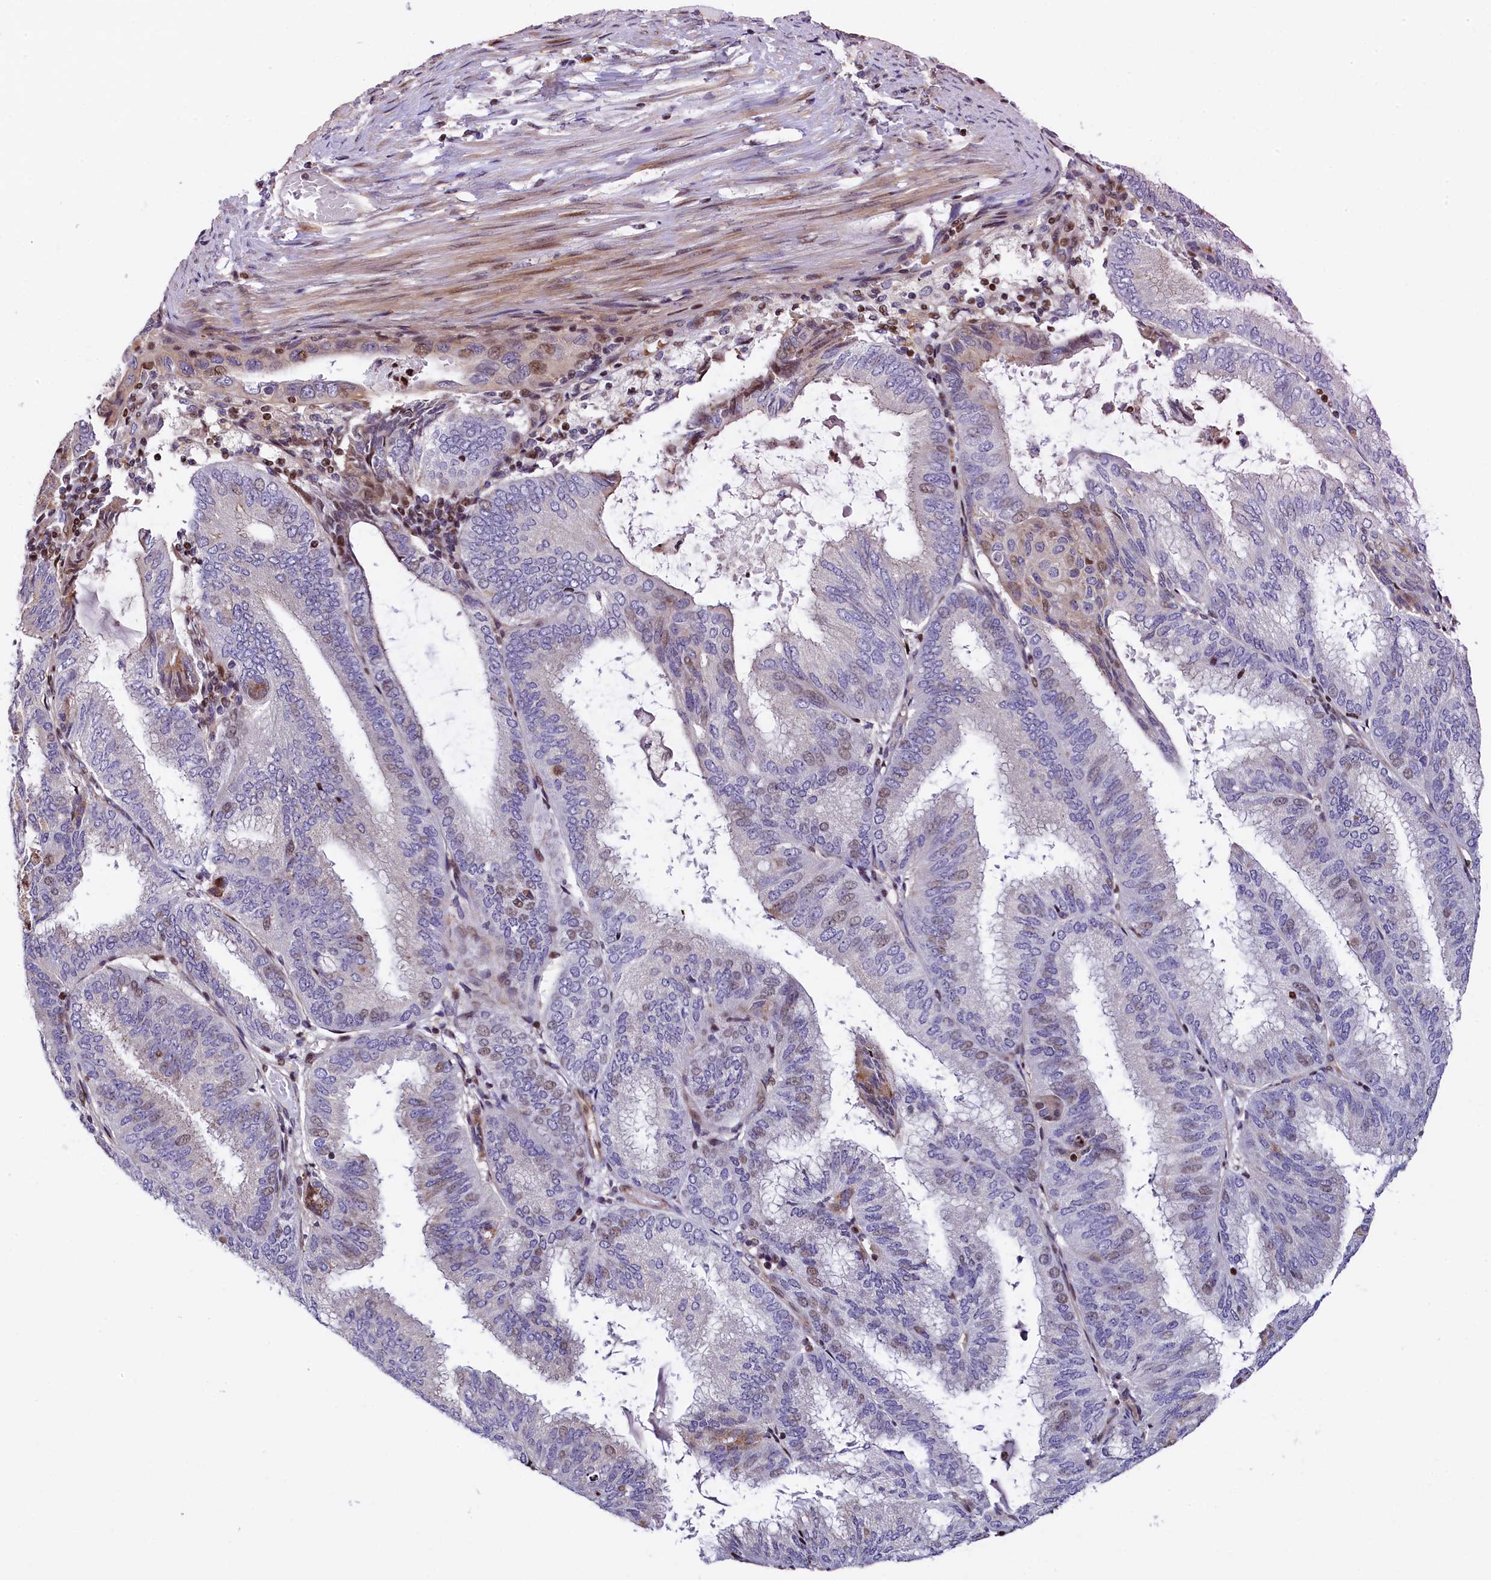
{"staining": {"intensity": "moderate", "quantity": "<25%", "location": "nuclear"}, "tissue": "endometrial cancer", "cell_type": "Tumor cells", "image_type": "cancer", "snomed": [{"axis": "morphology", "description": "Adenocarcinoma, NOS"}, {"axis": "topography", "description": "Endometrium"}], "caption": "Protein expression analysis of endometrial cancer (adenocarcinoma) reveals moderate nuclear expression in approximately <25% of tumor cells.", "gene": "TGDS", "patient": {"sex": "female", "age": 49}}